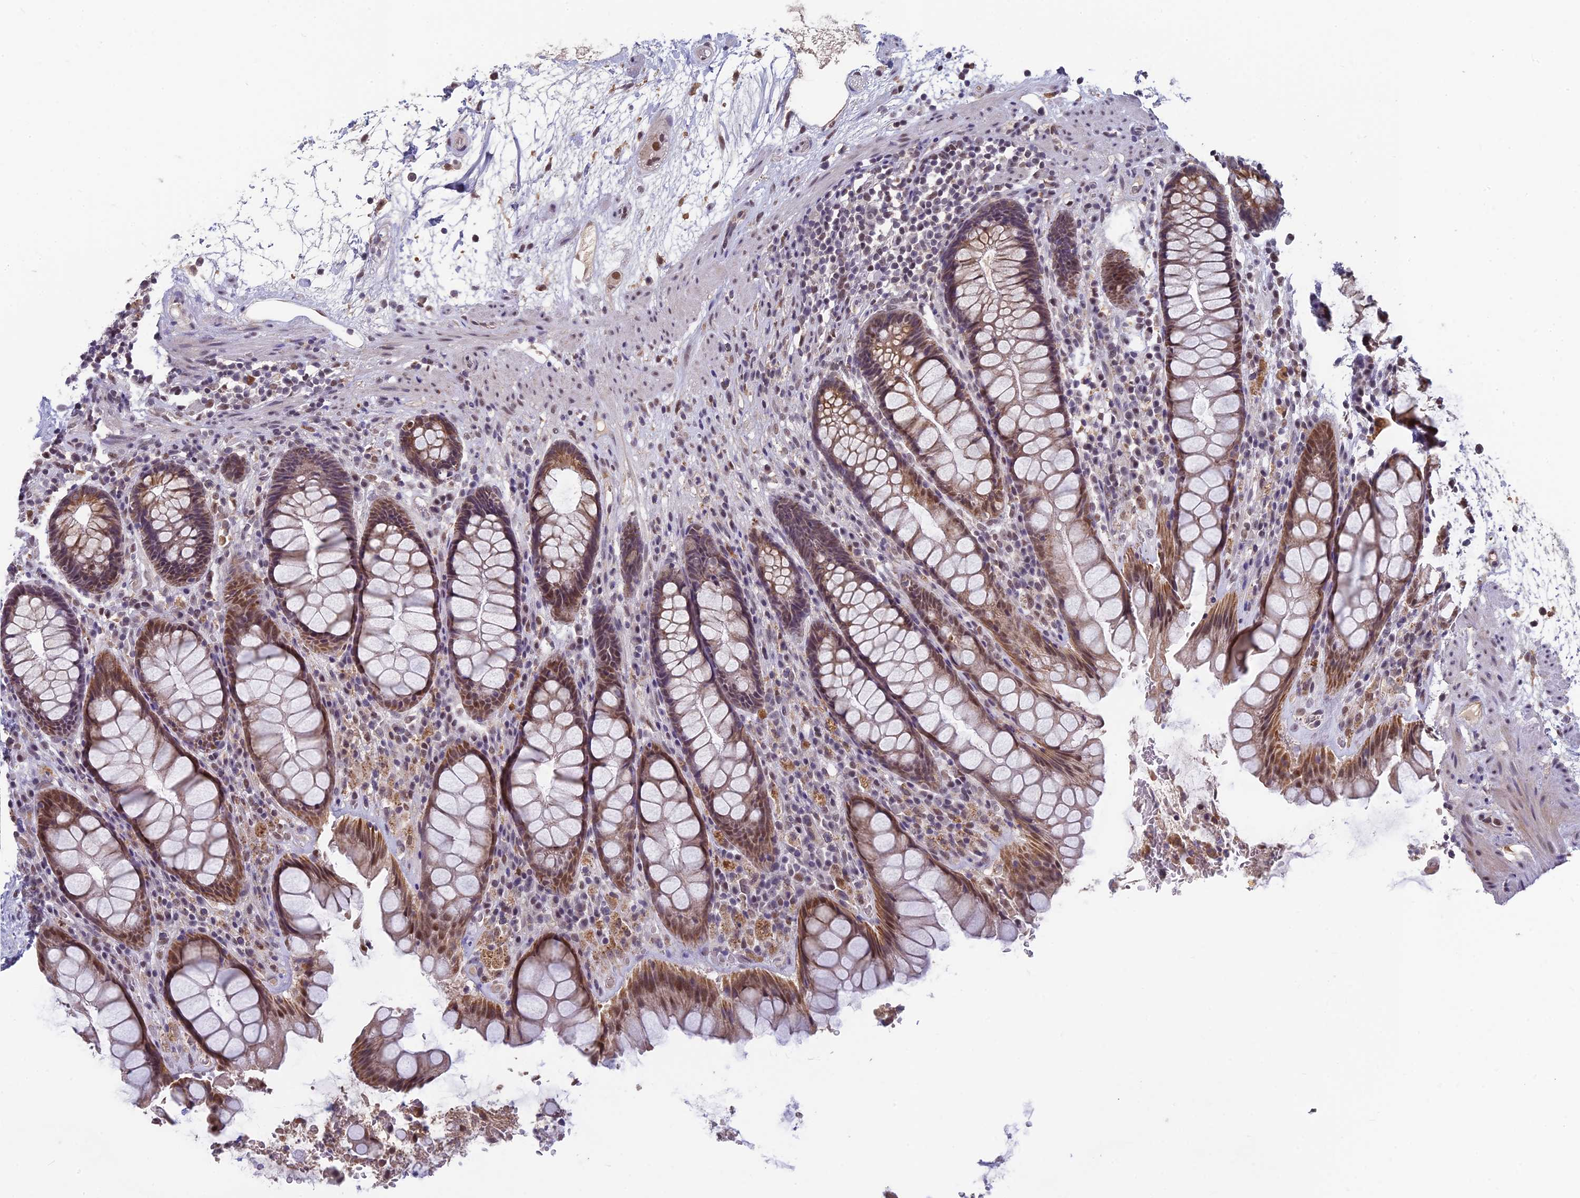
{"staining": {"intensity": "moderate", "quantity": ">75%", "location": "nuclear"}, "tissue": "rectum", "cell_type": "Glandular cells", "image_type": "normal", "snomed": [{"axis": "morphology", "description": "Normal tissue, NOS"}, {"axis": "topography", "description": "Rectum"}], "caption": "Immunohistochemical staining of benign rectum shows moderate nuclear protein positivity in approximately >75% of glandular cells.", "gene": "MT", "patient": {"sex": "male", "age": 64}}